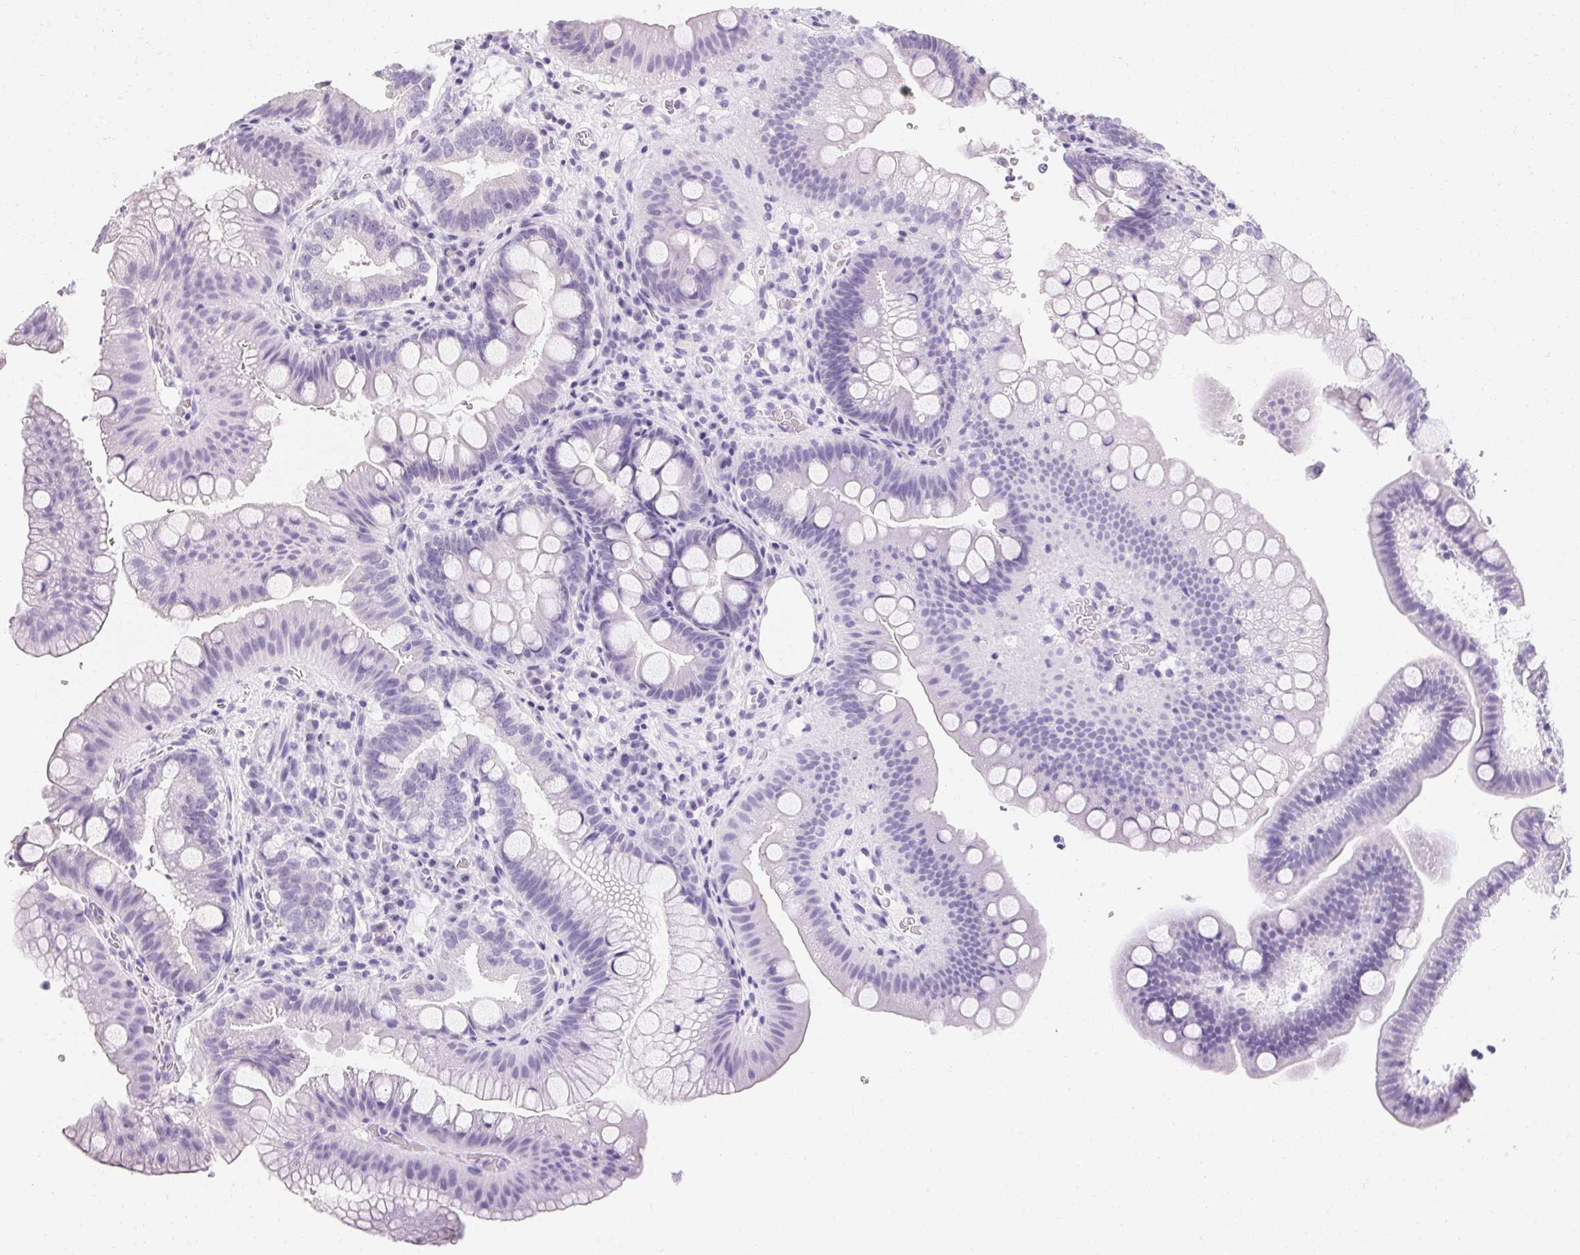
{"staining": {"intensity": "negative", "quantity": "none", "location": "none"}, "tissue": "duodenum", "cell_type": "Glandular cells", "image_type": "normal", "snomed": [{"axis": "morphology", "description": "Normal tissue, NOS"}, {"axis": "topography", "description": "Duodenum"}], "caption": "Immunohistochemistry (IHC) of benign human duodenum shows no positivity in glandular cells.", "gene": "ASGR2", "patient": {"sex": "male", "age": 59}}